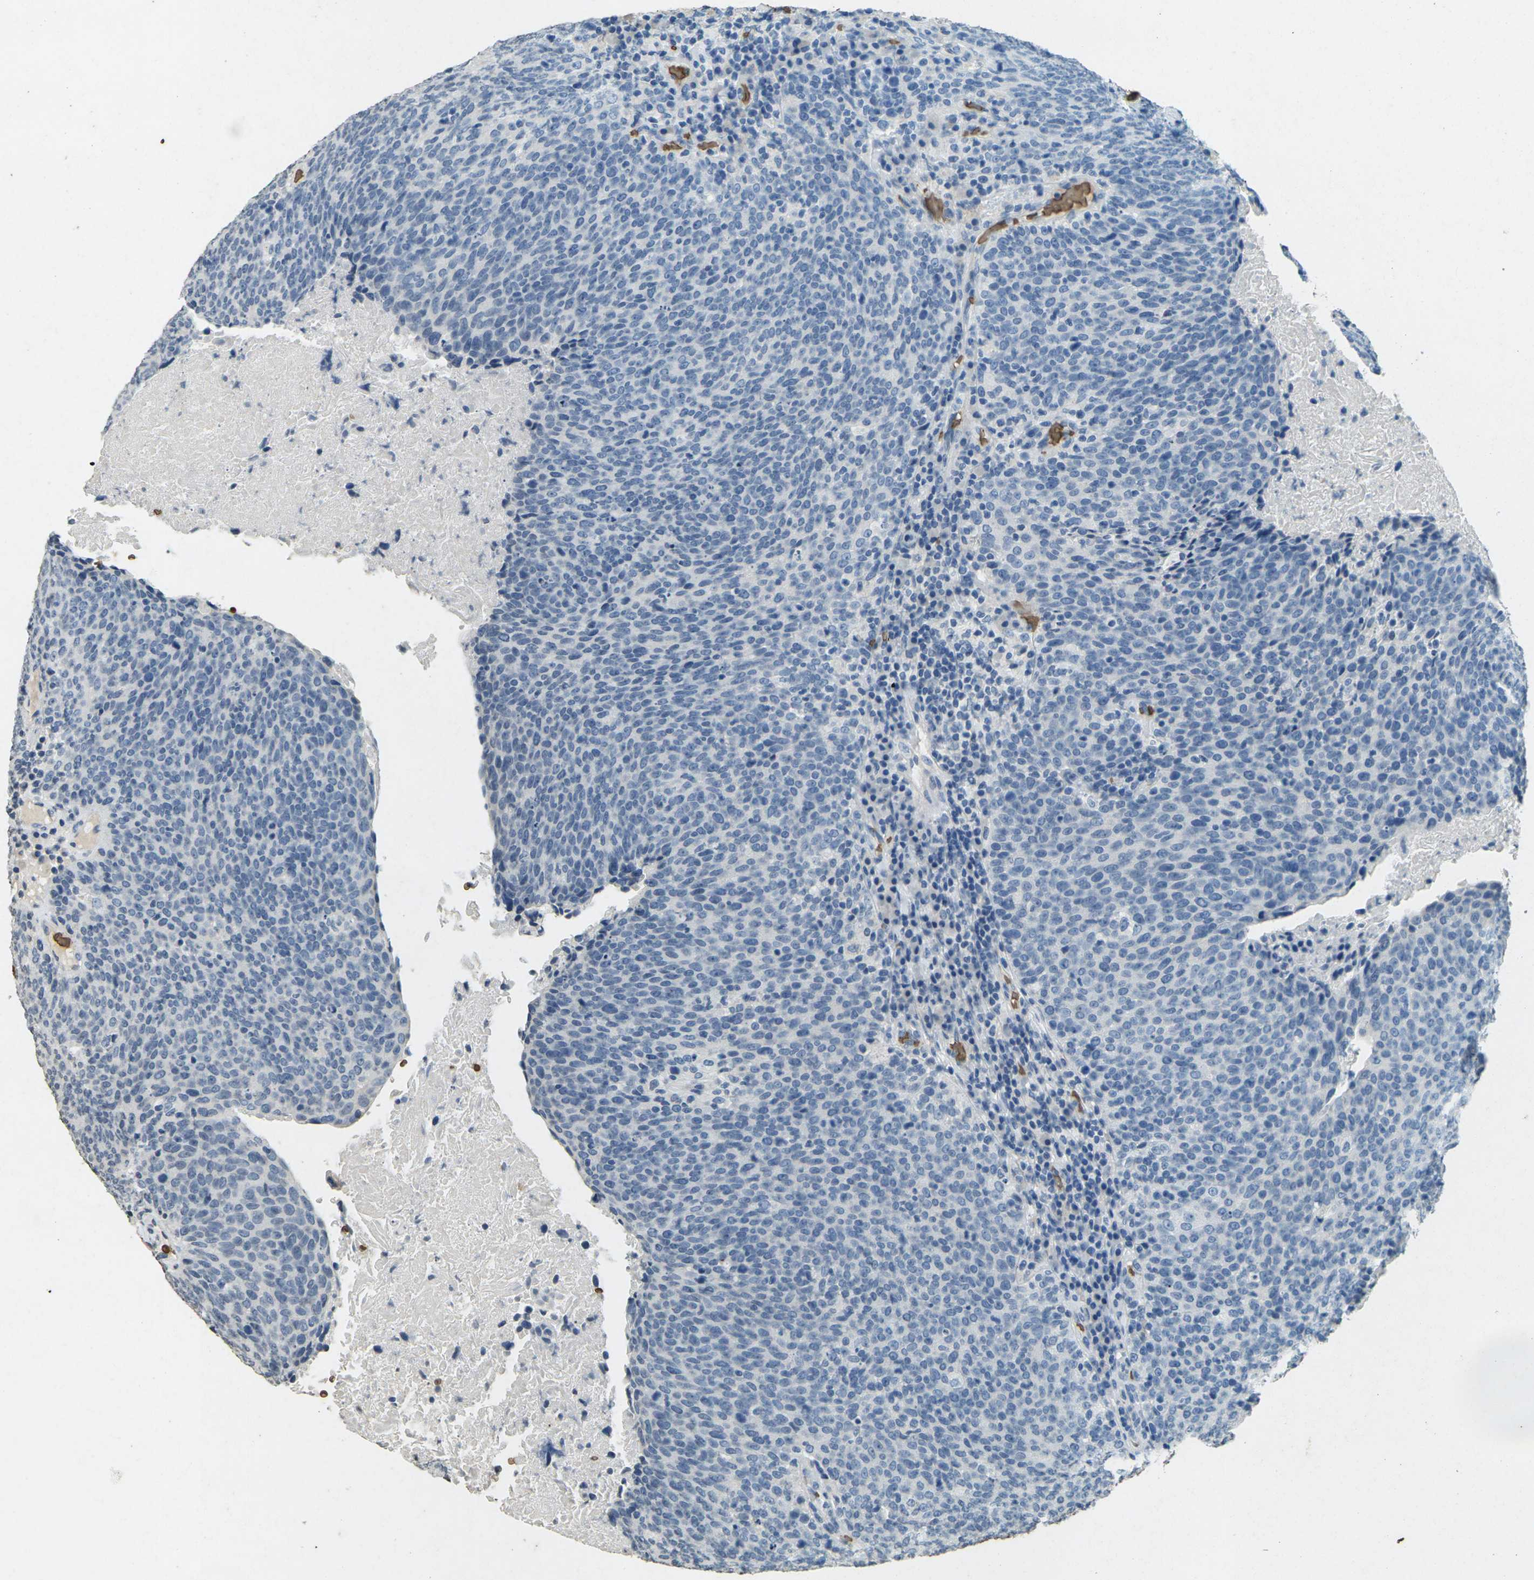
{"staining": {"intensity": "negative", "quantity": "none", "location": "none"}, "tissue": "head and neck cancer", "cell_type": "Tumor cells", "image_type": "cancer", "snomed": [{"axis": "morphology", "description": "Squamous cell carcinoma, NOS"}, {"axis": "morphology", "description": "Squamous cell carcinoma, metastatic, NOS"}, {"axis": "topography", "description": "Lymph node"}, {"axis": "topography", "description": "Head-Neck"}], "caption": "High magnification brightfield microscopy of metastatic squamous cell carcinoma (head and neck) stained with DAB (brown) and counterstained with hematoxylin (blue): tumor cells show no significant staining. (Stains: DAB IHC with hematoxylin counter stain, Microscopy: brightfield microscopy at high magnification).", "gene": "HBB", "patient": {"sex": "male", "age": 62}}